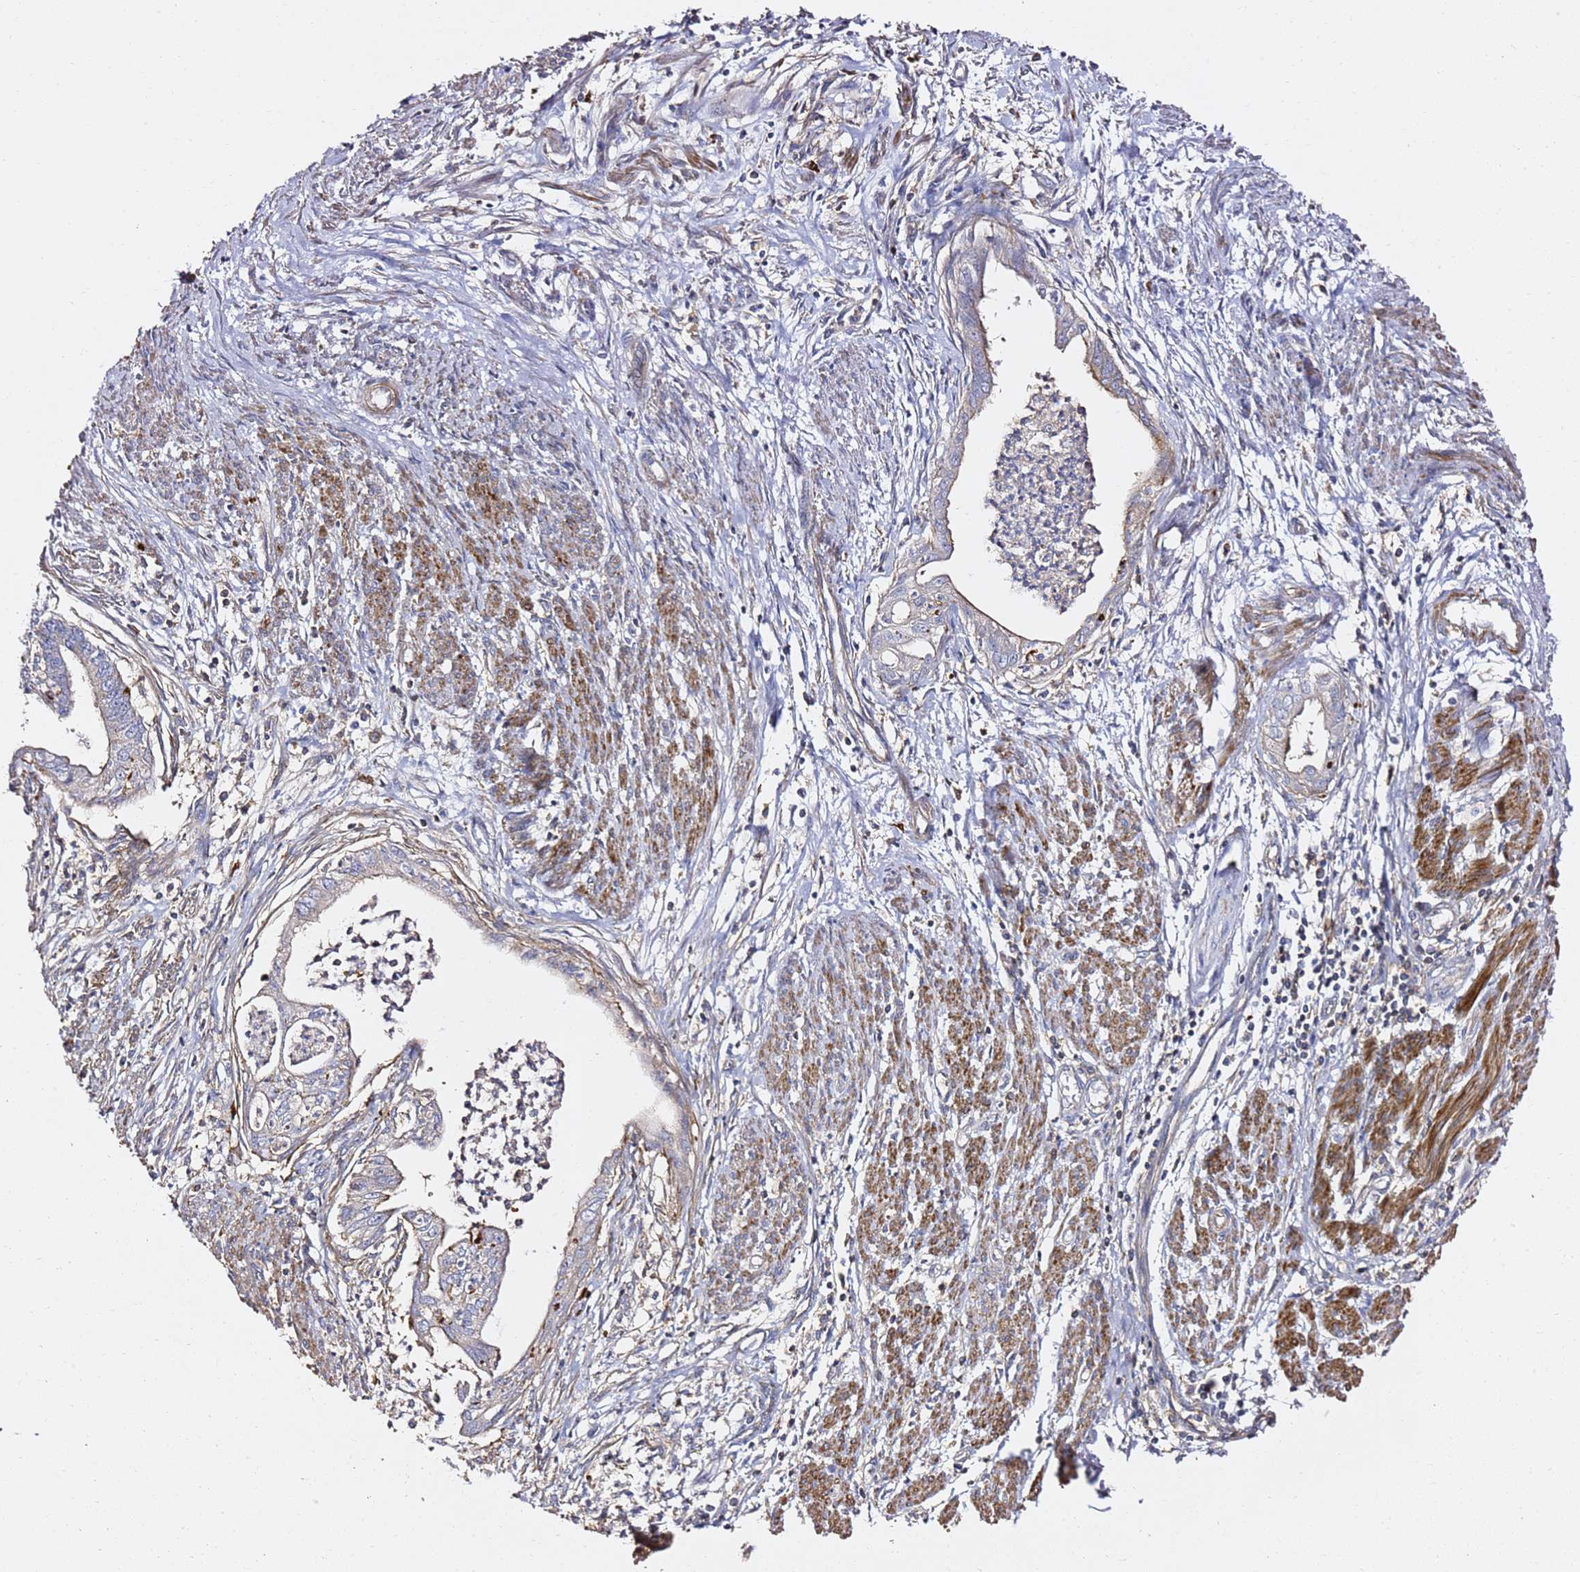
{"staining": {"intensity": "negative", "quantity": "none", "location": "none"}, "tissue": "endometrial cancer", "cell_type": "Tumor cells", "image_type": "cancer", "snomed": [{"axis": "morphology", "description": "Adenocarcinoma, NOS"}, {"axis": "topography", "description": "Endometrium"}], "caption": "Human adenocarcinoma (endometrial) stained for a protein using IHC shows no staining in tumor cells.", "gene": "ZFP36L2", "patient": {"sex": "female", "age": 73}}